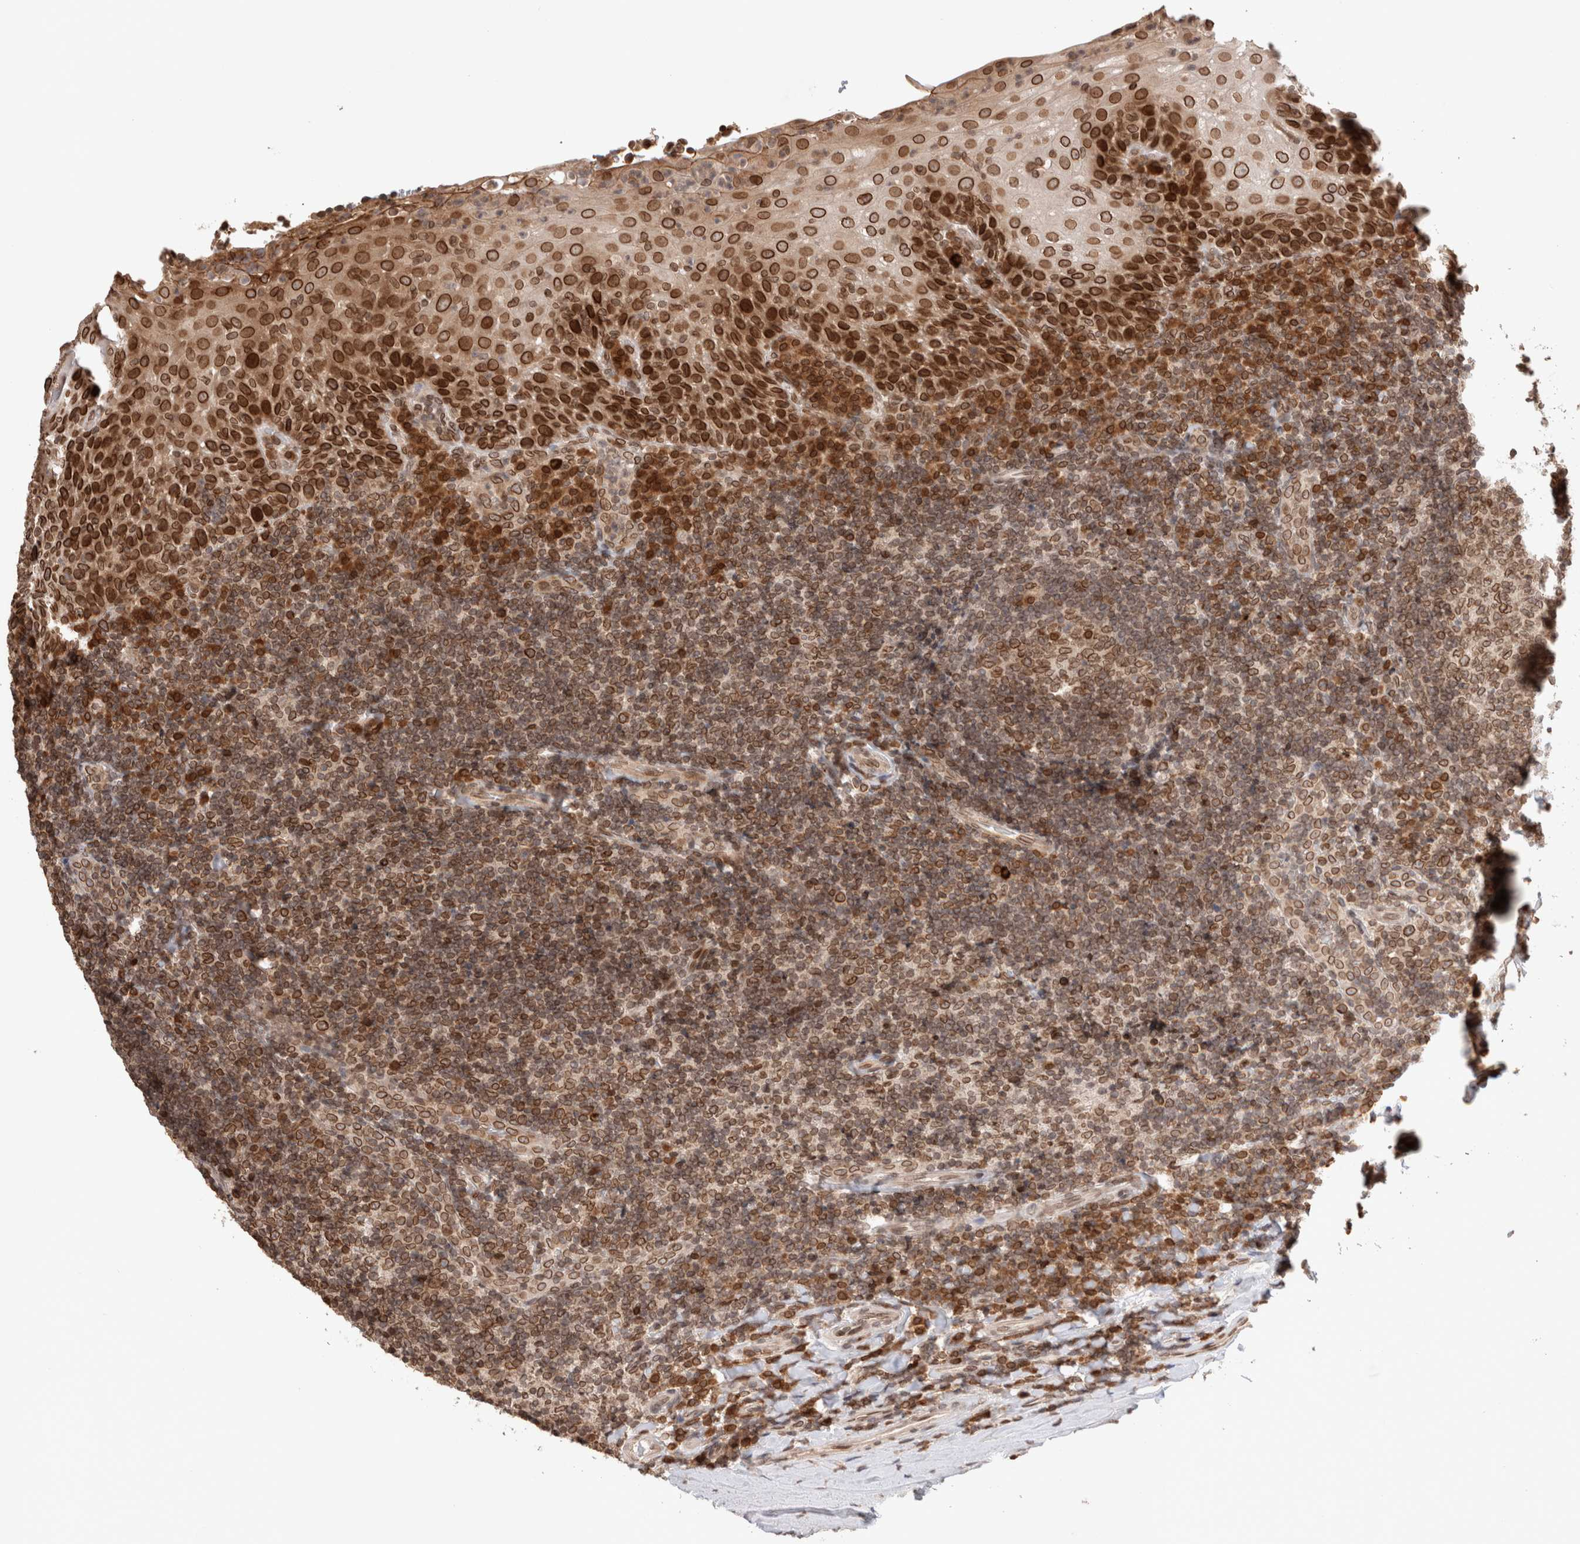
{"staining": {"intensity": "strong", "quantity": ">75%", "location": "cytoplasmic/membranous,nuclear"}, "tissue": "tonsil", "cell_type": "Germinal center cells", "image_type": "normal", "snomed": [{"axis": "morphology", "description": "Normal tissue, NOS"}, {"axis": "topography", "description": "Tonsil"}], "caption": "Strong cytoplasmic/membranous,nuclear protein expression is appreciated in approximately >75% of germinal center cells in tonsil. Nuclei are stained in blue.", "gene": "TPR", "patient": {"sex": "male", "age": 37}}